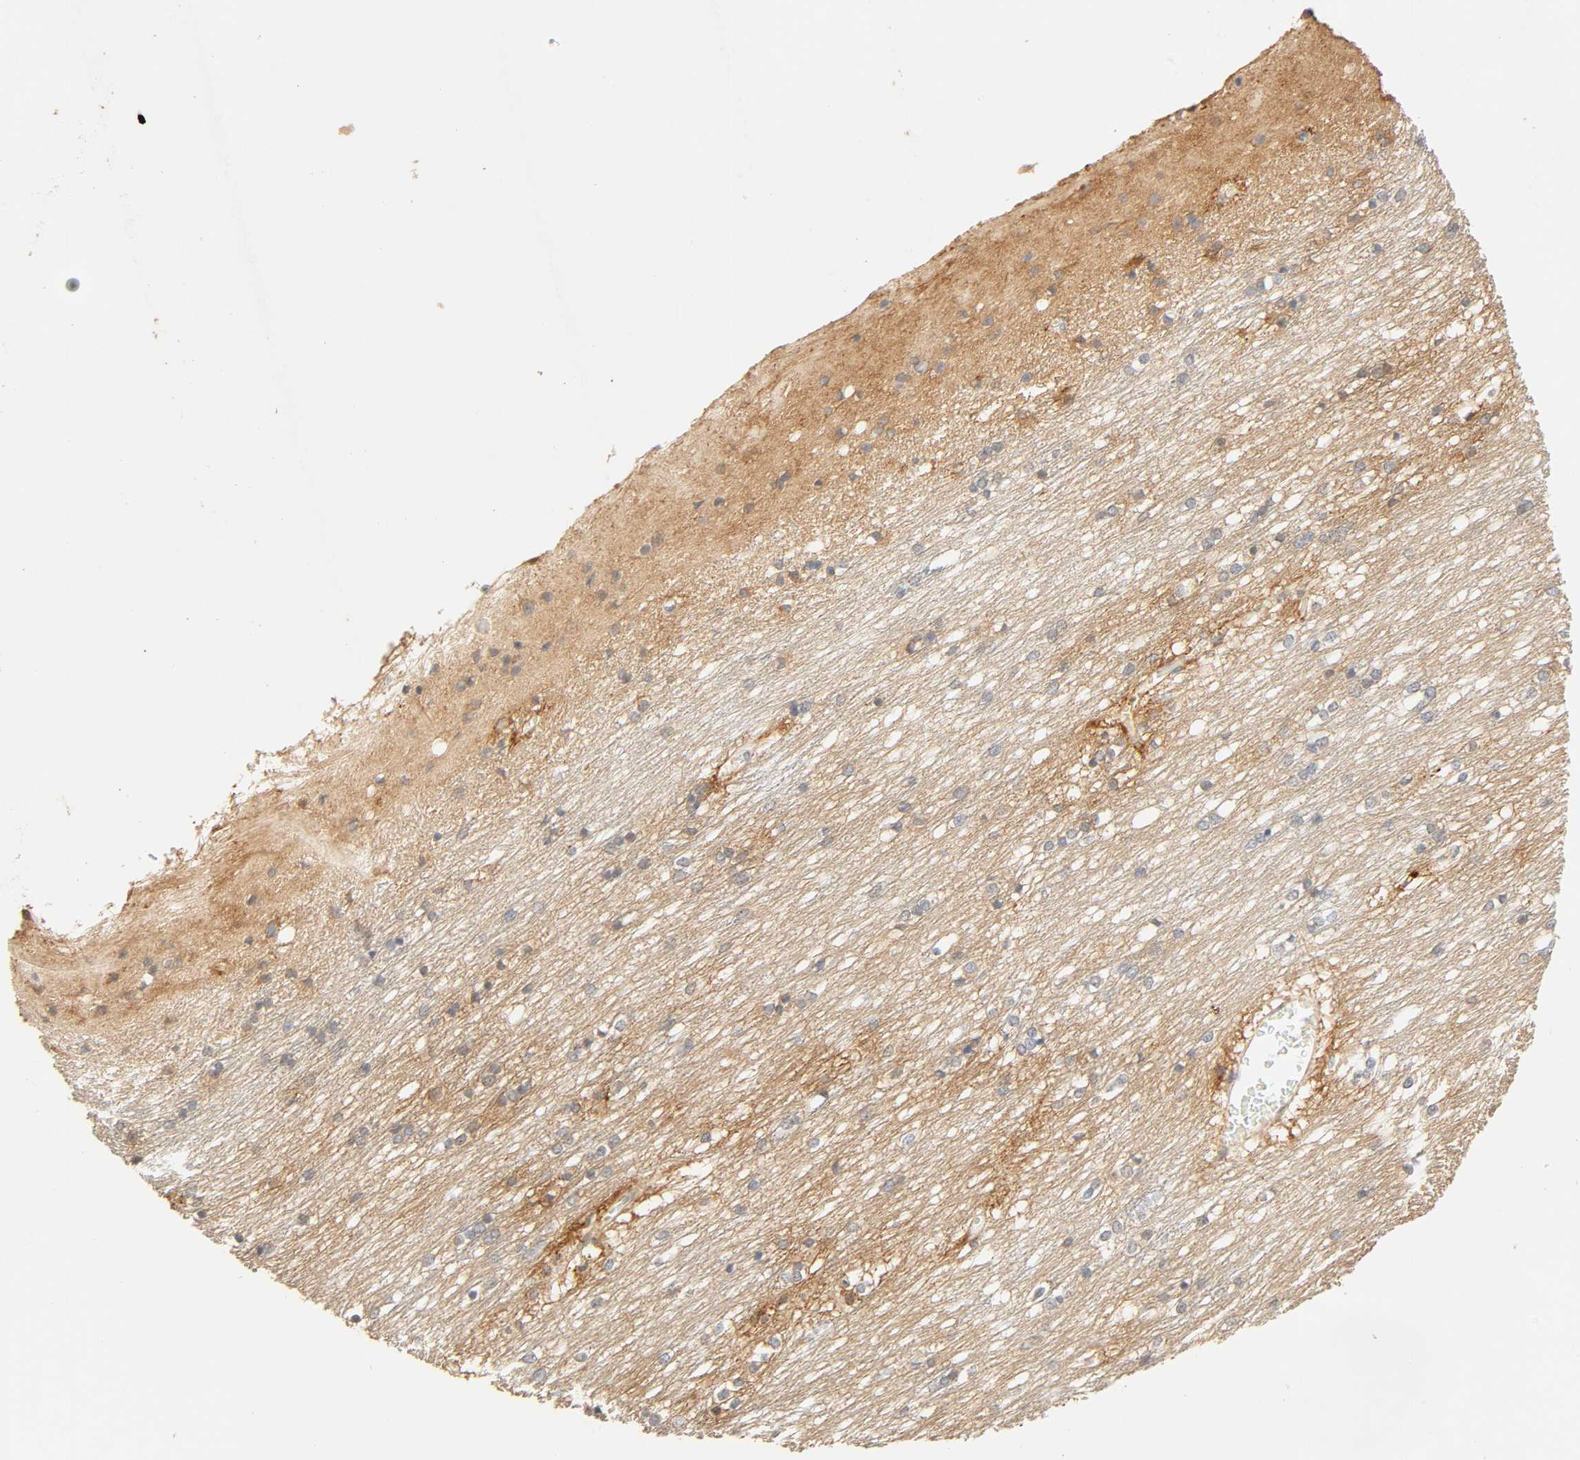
{"staining": {"intensity": "negative", "quantity": "none", "location": "none"}, "tissue": "caudate", "cell_type": "Glial cells", "image_type": "normal", "snomed": [{"axis": "morphology", "description": "Normal tissue, NOS"}, {"axis": "topography", "description": "Lateral ventricle wall"}], "caption": "A high-resolution photomicrograph shows immunohistochemistry staining of benign caudate, which demonstrates no significant positivity in glial cells.", "gene": "CACNA1G", "patient": {"sex": "female", "age": 19}}